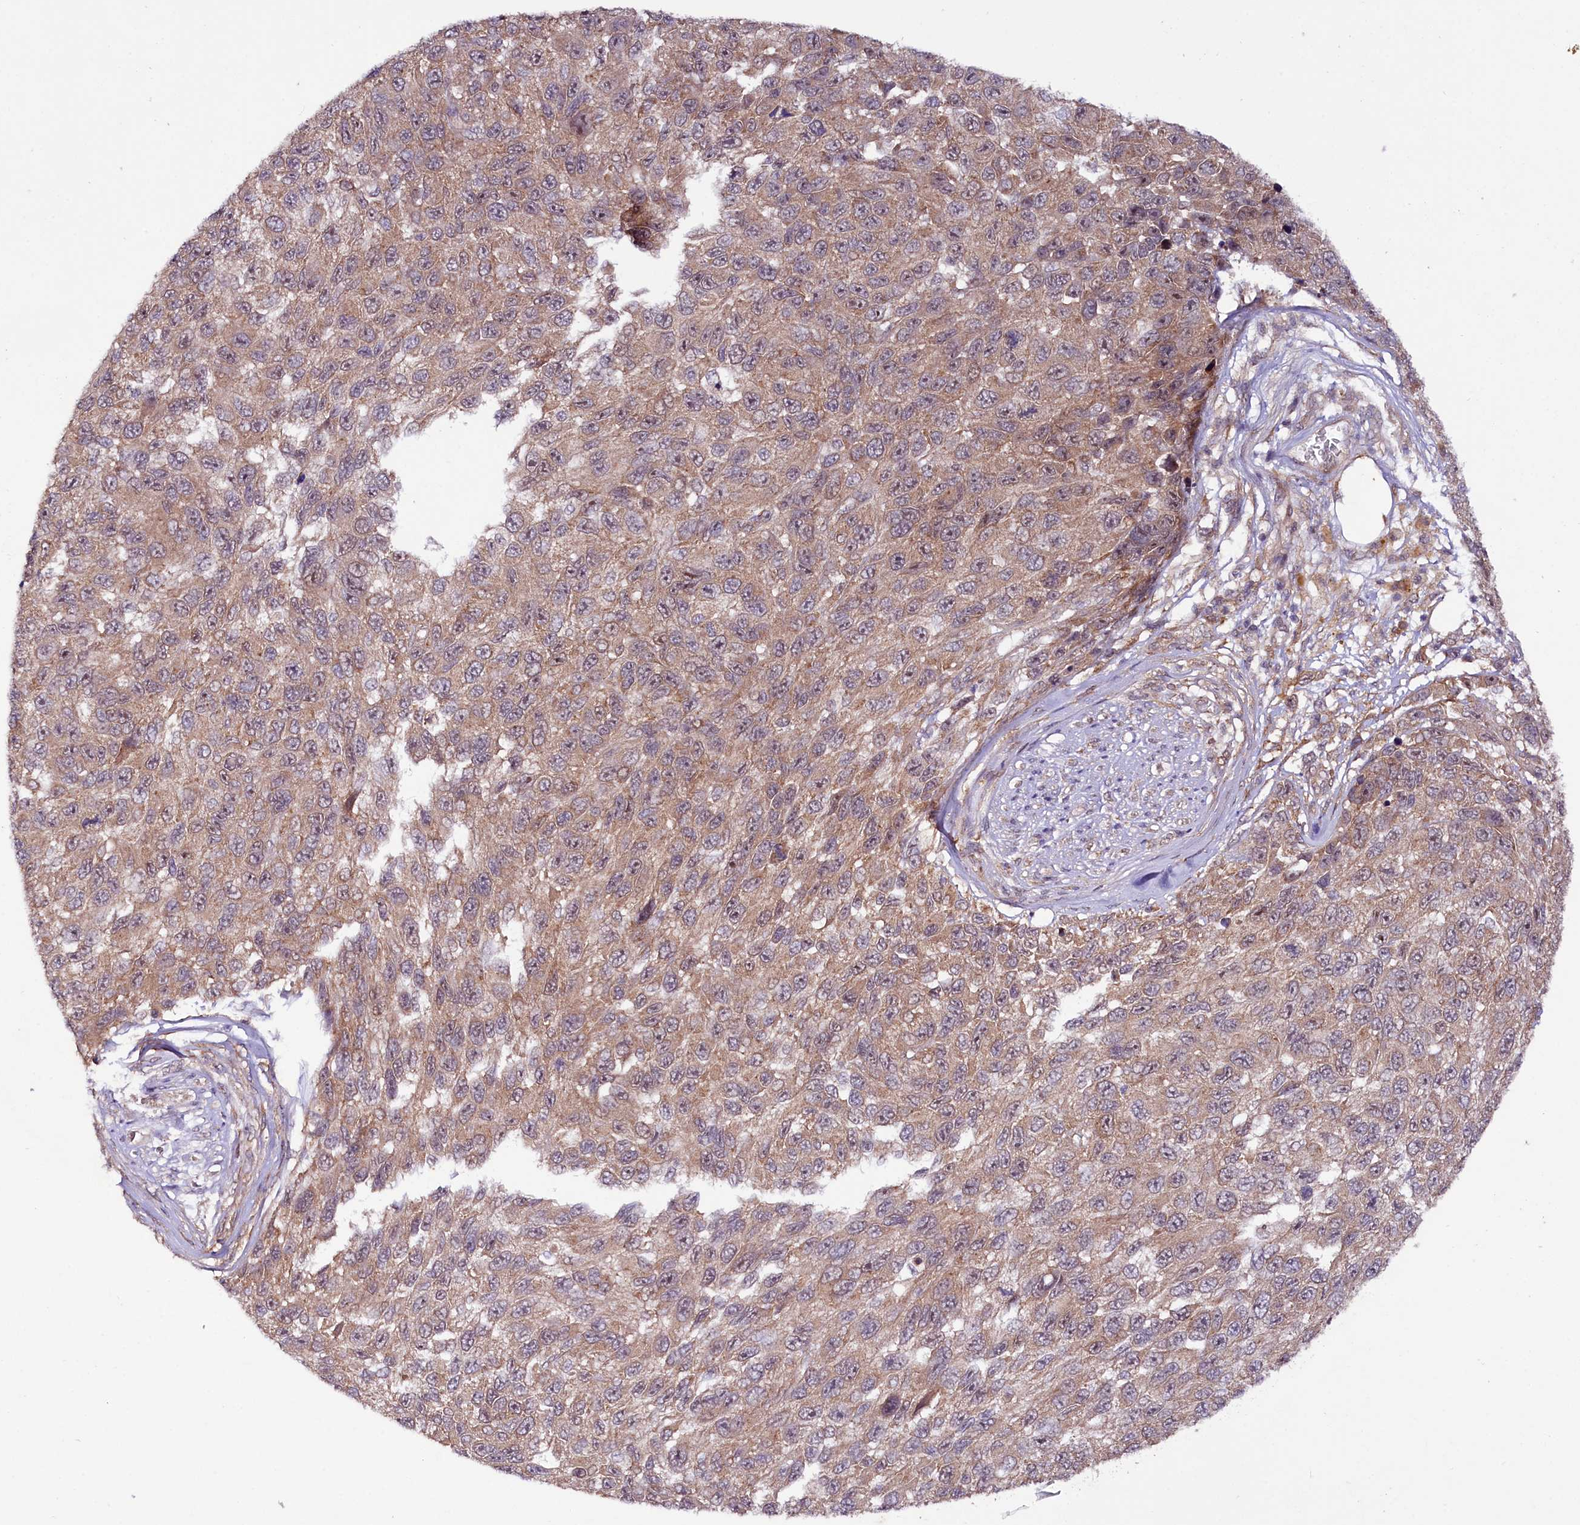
{"staining": {"intensity": "moderate", "quantity": ">75%", "location": "cytoplasmic/membranous,nuclear"}, "tissue": "melanoma", "cell_type": "Tumor cells", "image_type": "cancer", "snomed": [{"axis": "morphology", "description": "Normal tissue, NOS"}, {"axis": "morphology", "description": "Malignant melanoma, NOS"}, {"axis": "topography", "description": "Skin"}], "caption": "IHC micrograph of human malignant melanoma stained for a protein (brown), which reveals medium levels of moderate cytoplasmic/membranous and nuclear staining in about >75% of tumor cells.", "gene": "PHLDB1", "patient": {"sex": "female", "age": 96}}